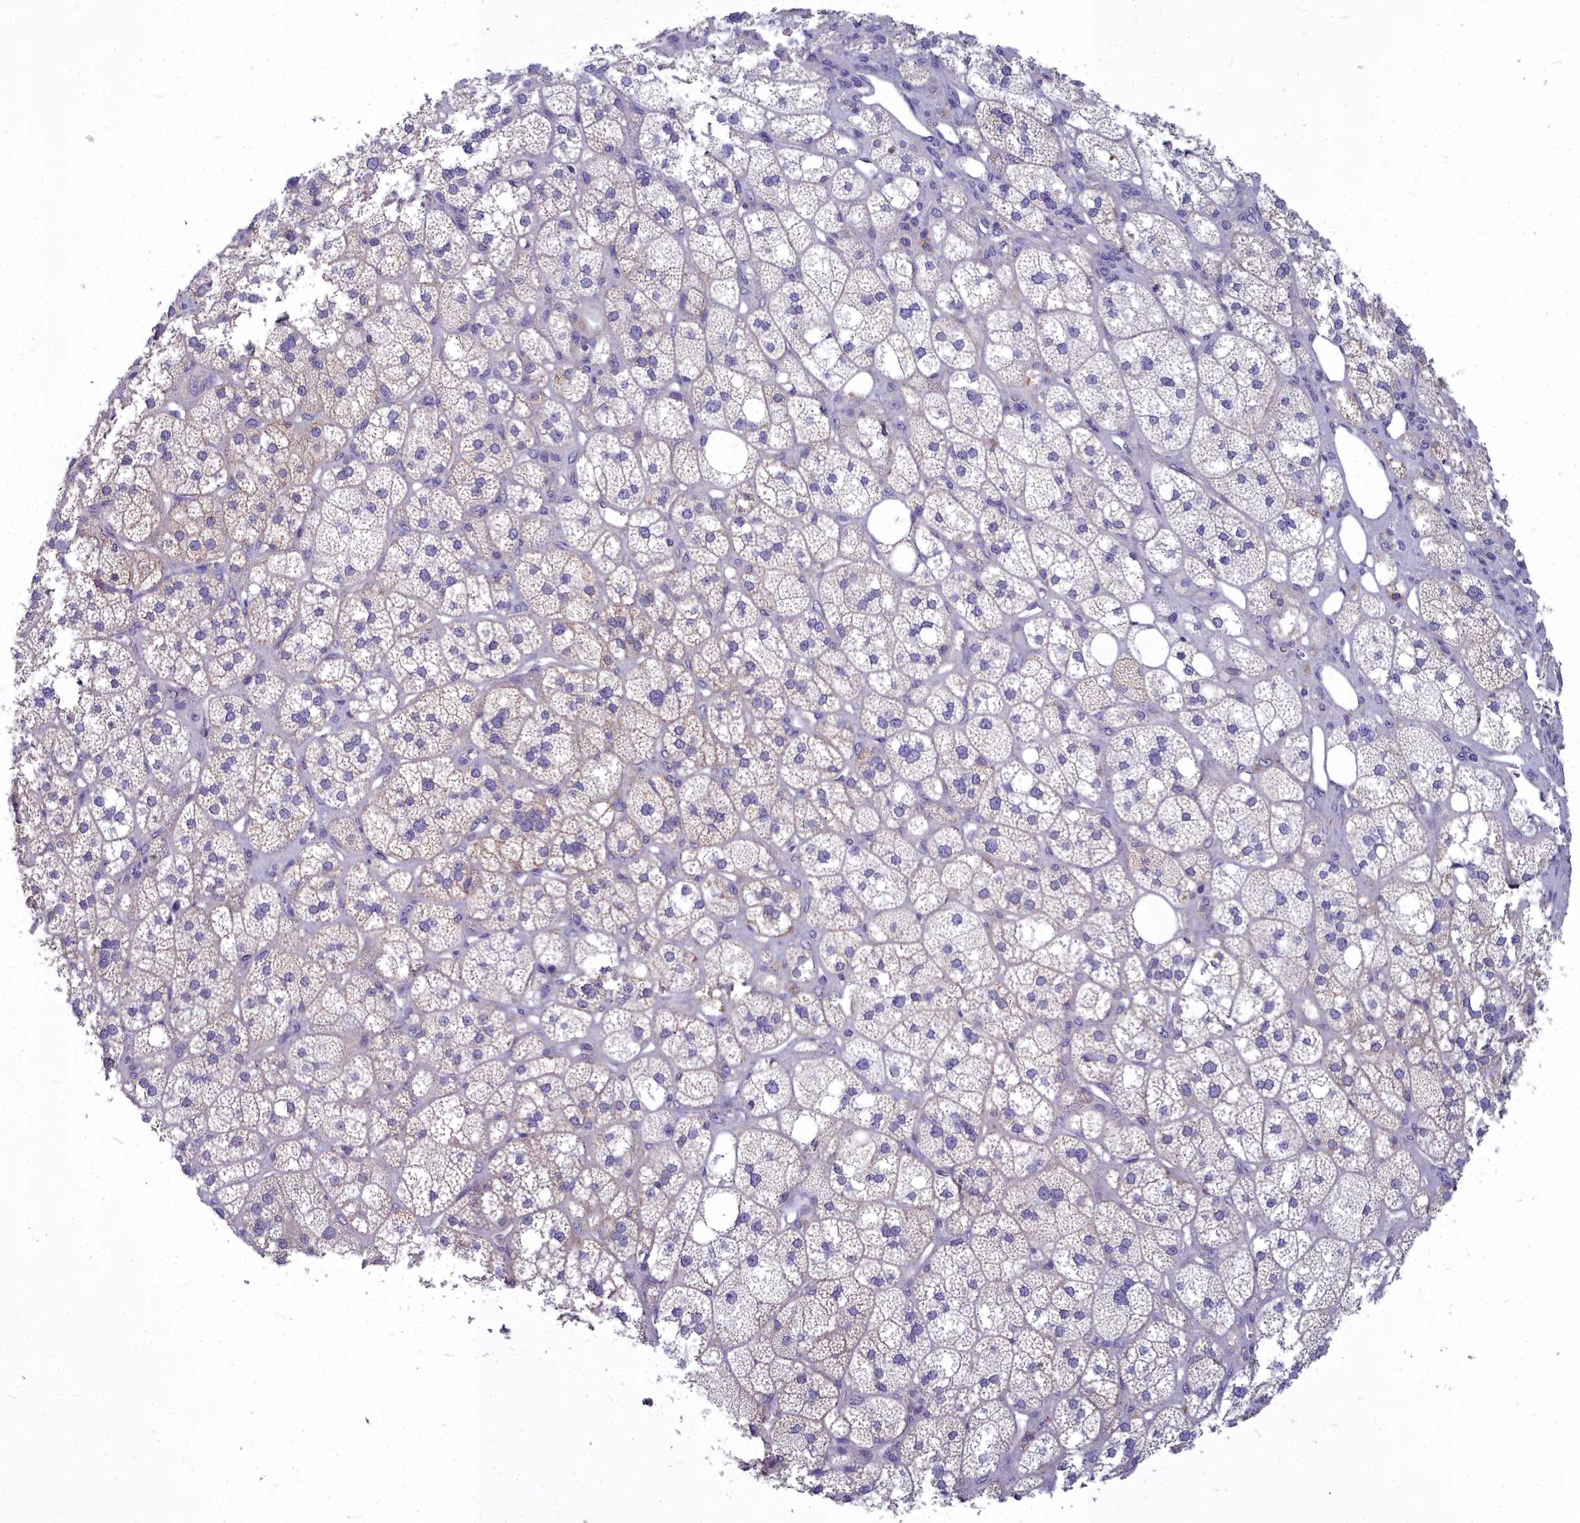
{"staining": {"intensity": "moderate", "quantity": "<25%", "location": "cytoplasmic/membranous"}, "tissue": "adrenal gland", "cell_type": "Glandular cells", "image_type": "normal", "snomed": [{"axis": "morphology", "description": "Normal tissue, NOS"}, {"axis": "topography", "description": "Adrenal gland"}], "caption": "Immunohistochemistry image of normal human adrenal gland stained for a protein (brown), which shows low levels of moderate cytoplasmic/membranous staining in about <25% of glandular cells.", "gene": "COX20", "patient": {"sex": "male", "age": 61}}